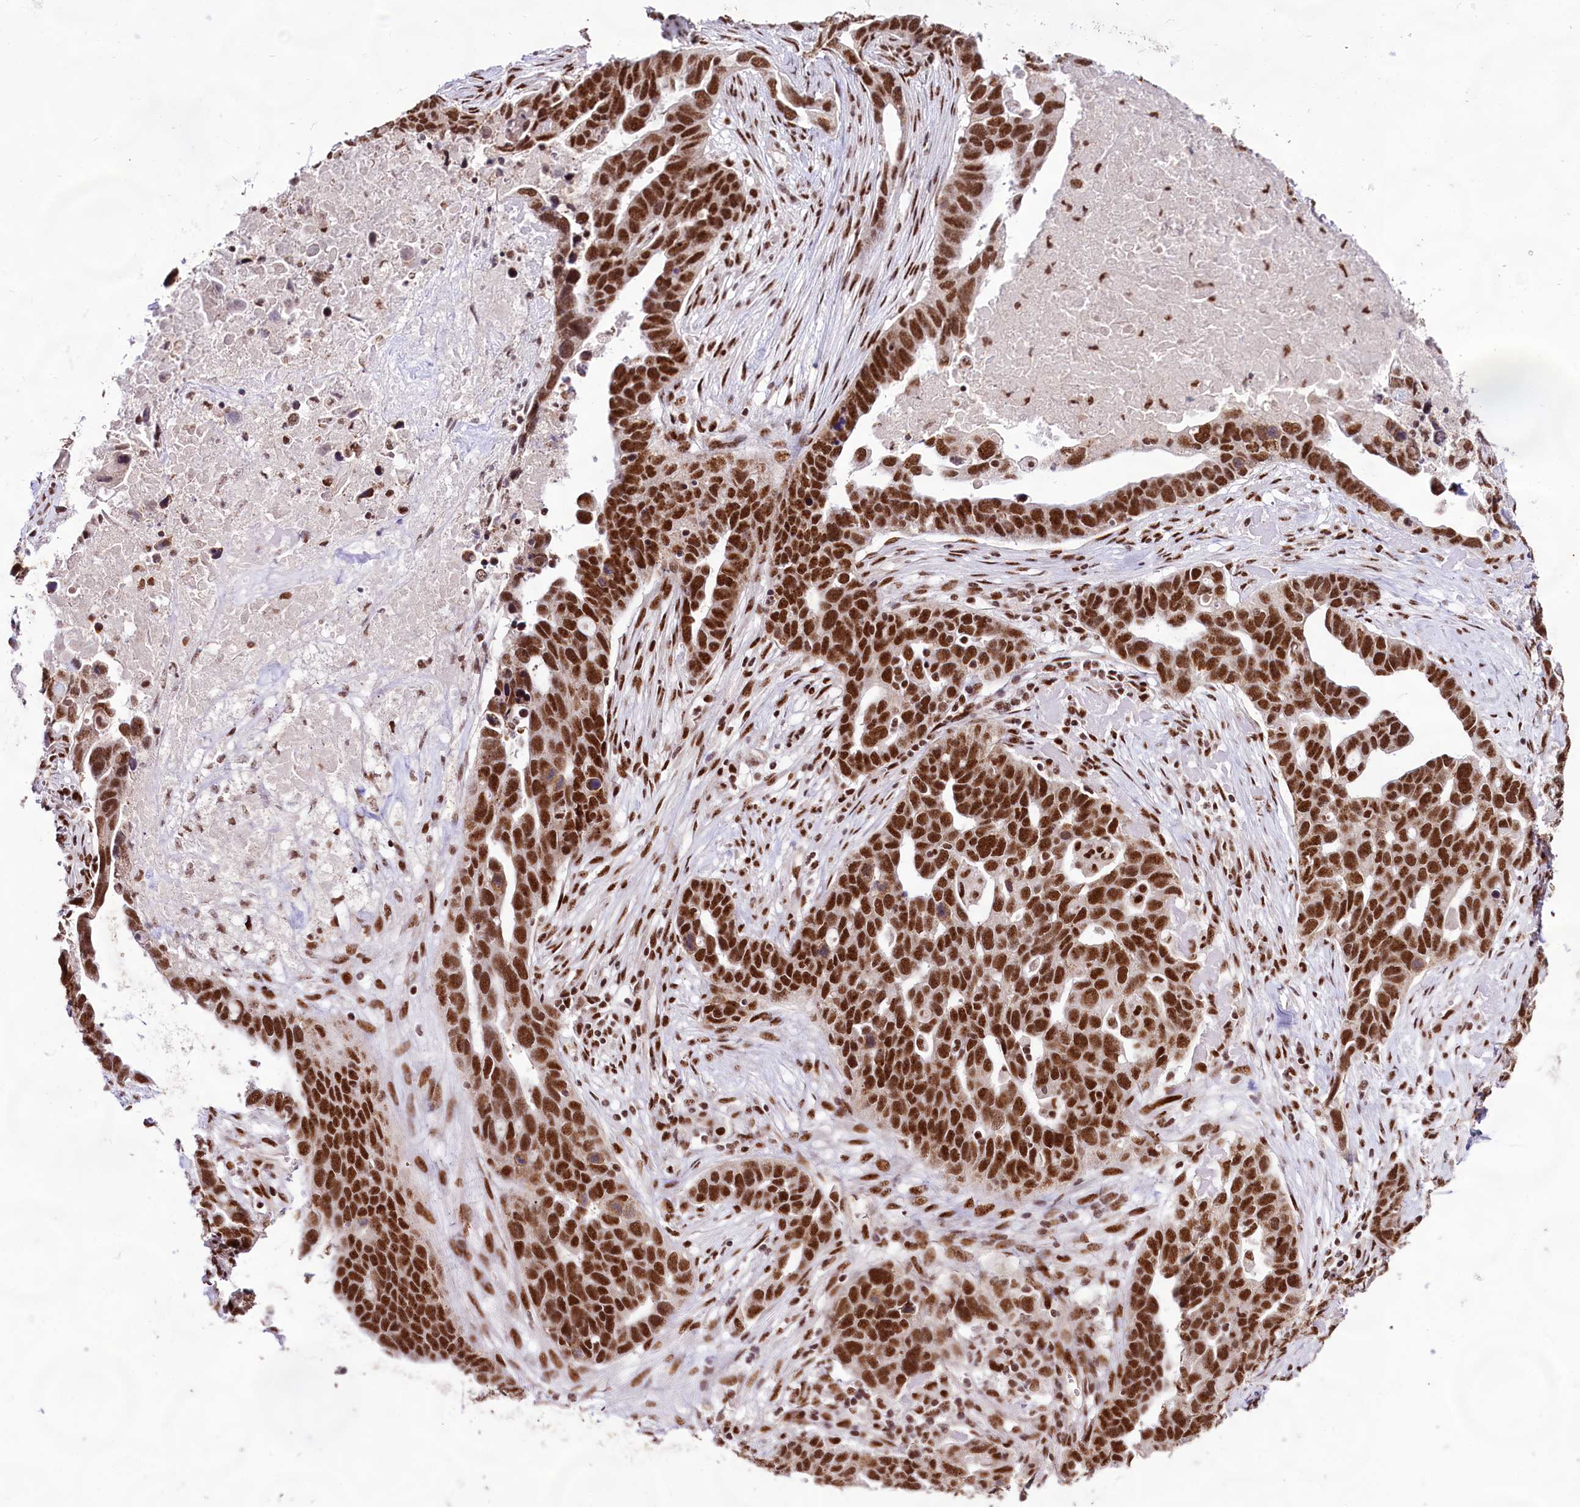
{"staining": {"intensity": "strong", "quantity": ">75%", "location": "nuclear"}, "tissue": "ovarian cancer", "cell_type": "Tumor cells", "image_type": "cancer", "snomed": [{"axis": "morphology", "description": "Cystadenocarcinoma, serous, NOS"}, {"axis": "topography", "description": "Ovary"}], "caption": "Immunohistochemical staining of human serous cystadenocarcinoma (ovarian) shows high levels of strong nuclear positivity in approximately >75% of tumor cells.", "gene": "HIRA", "patient": {"sex": "female", "age": 54}}